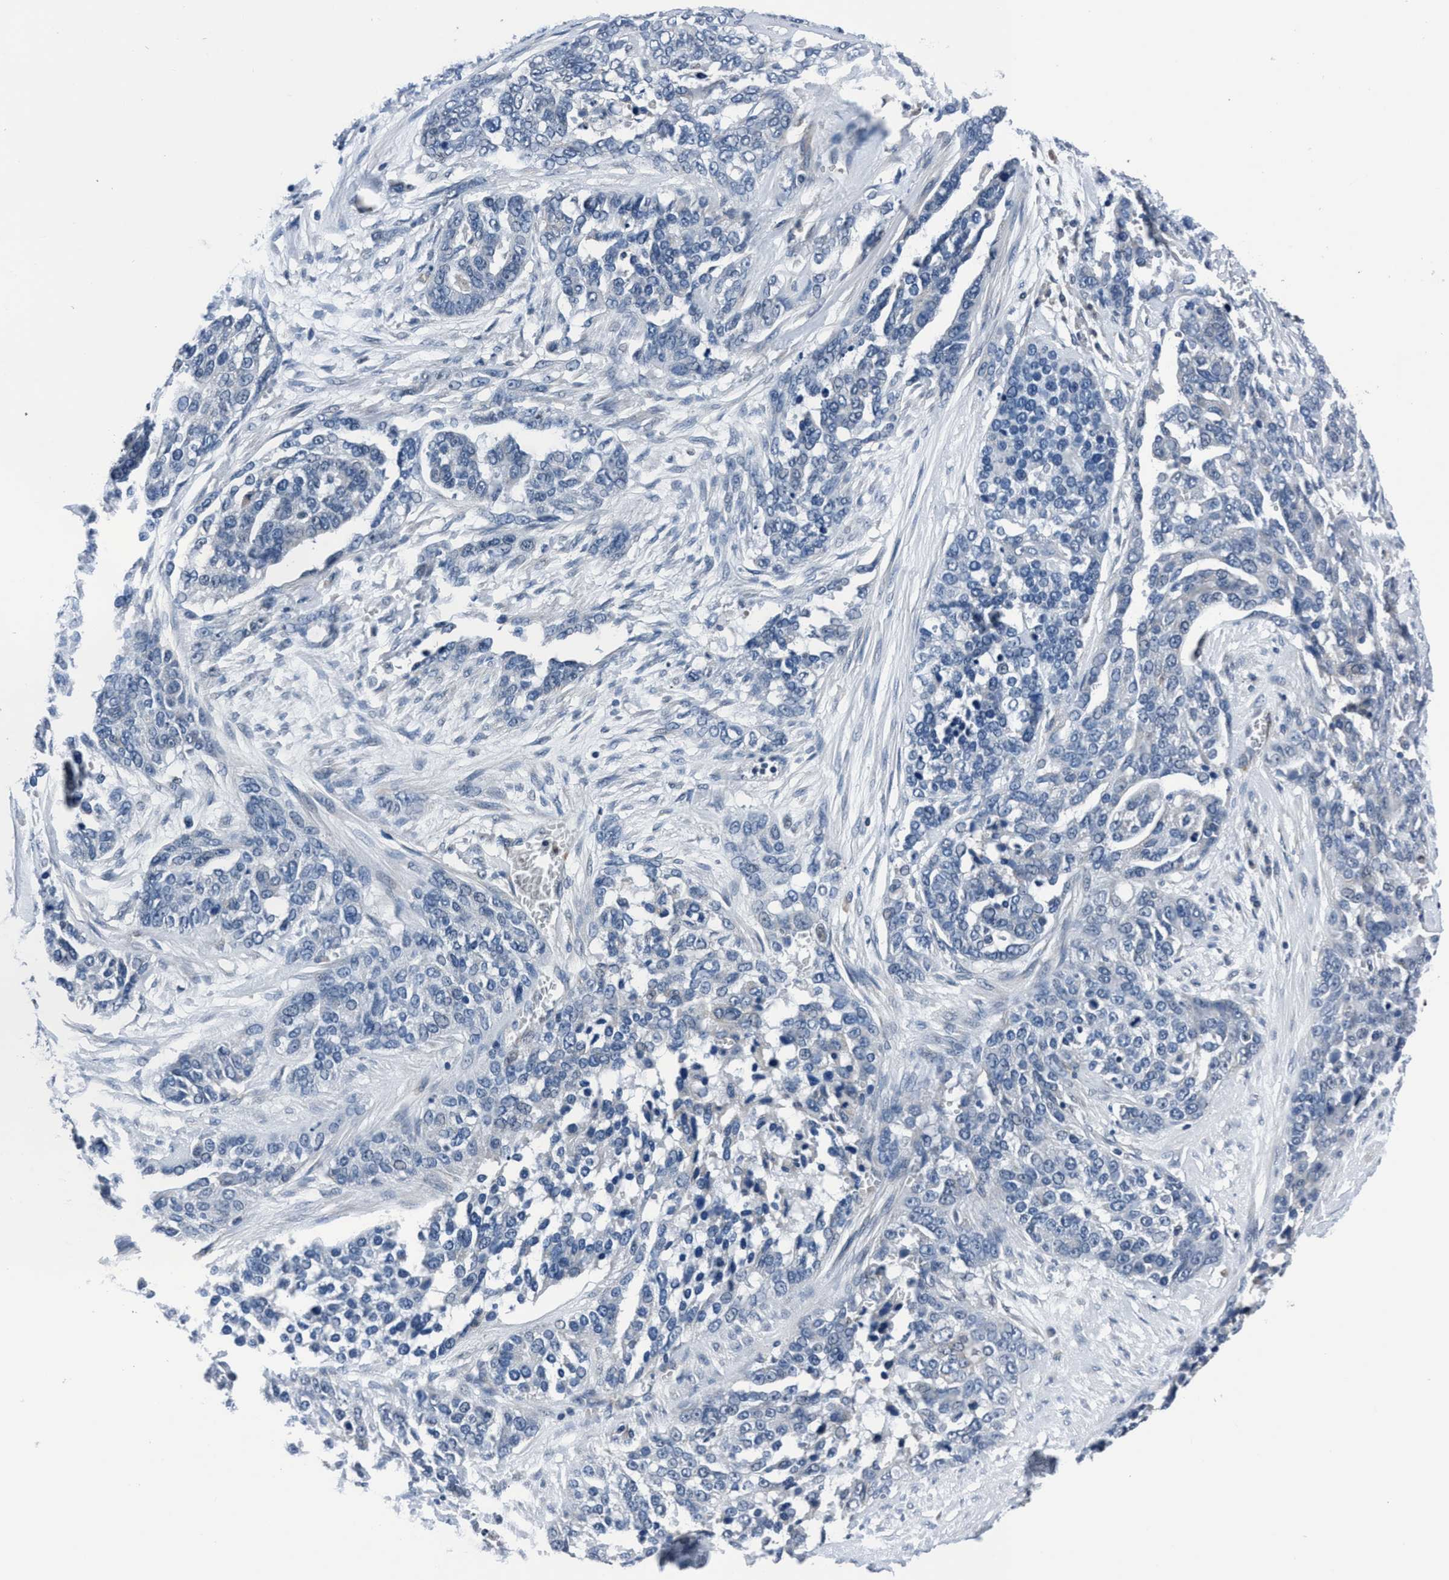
{"staining": {"intensity": "negative", "quantity": "none", "location": "none"}, "tissue": "ovarian cancer", "cell_type": "Tumor cells", "image_type": "cancer", "snomed": [{"axis": "morphology", "description": "Cystadenocarcinoma, serous, NOS"}, {"axis": "topography", "description": "Ovary"}], "caption": "This is an IHC photomicrograph of human ovarian cancer (serous cystadenocarcinoma). There is no positivity in tumor cells.", "gene": "TMEM94", "patient": {"sex": "female", "age": 44}}